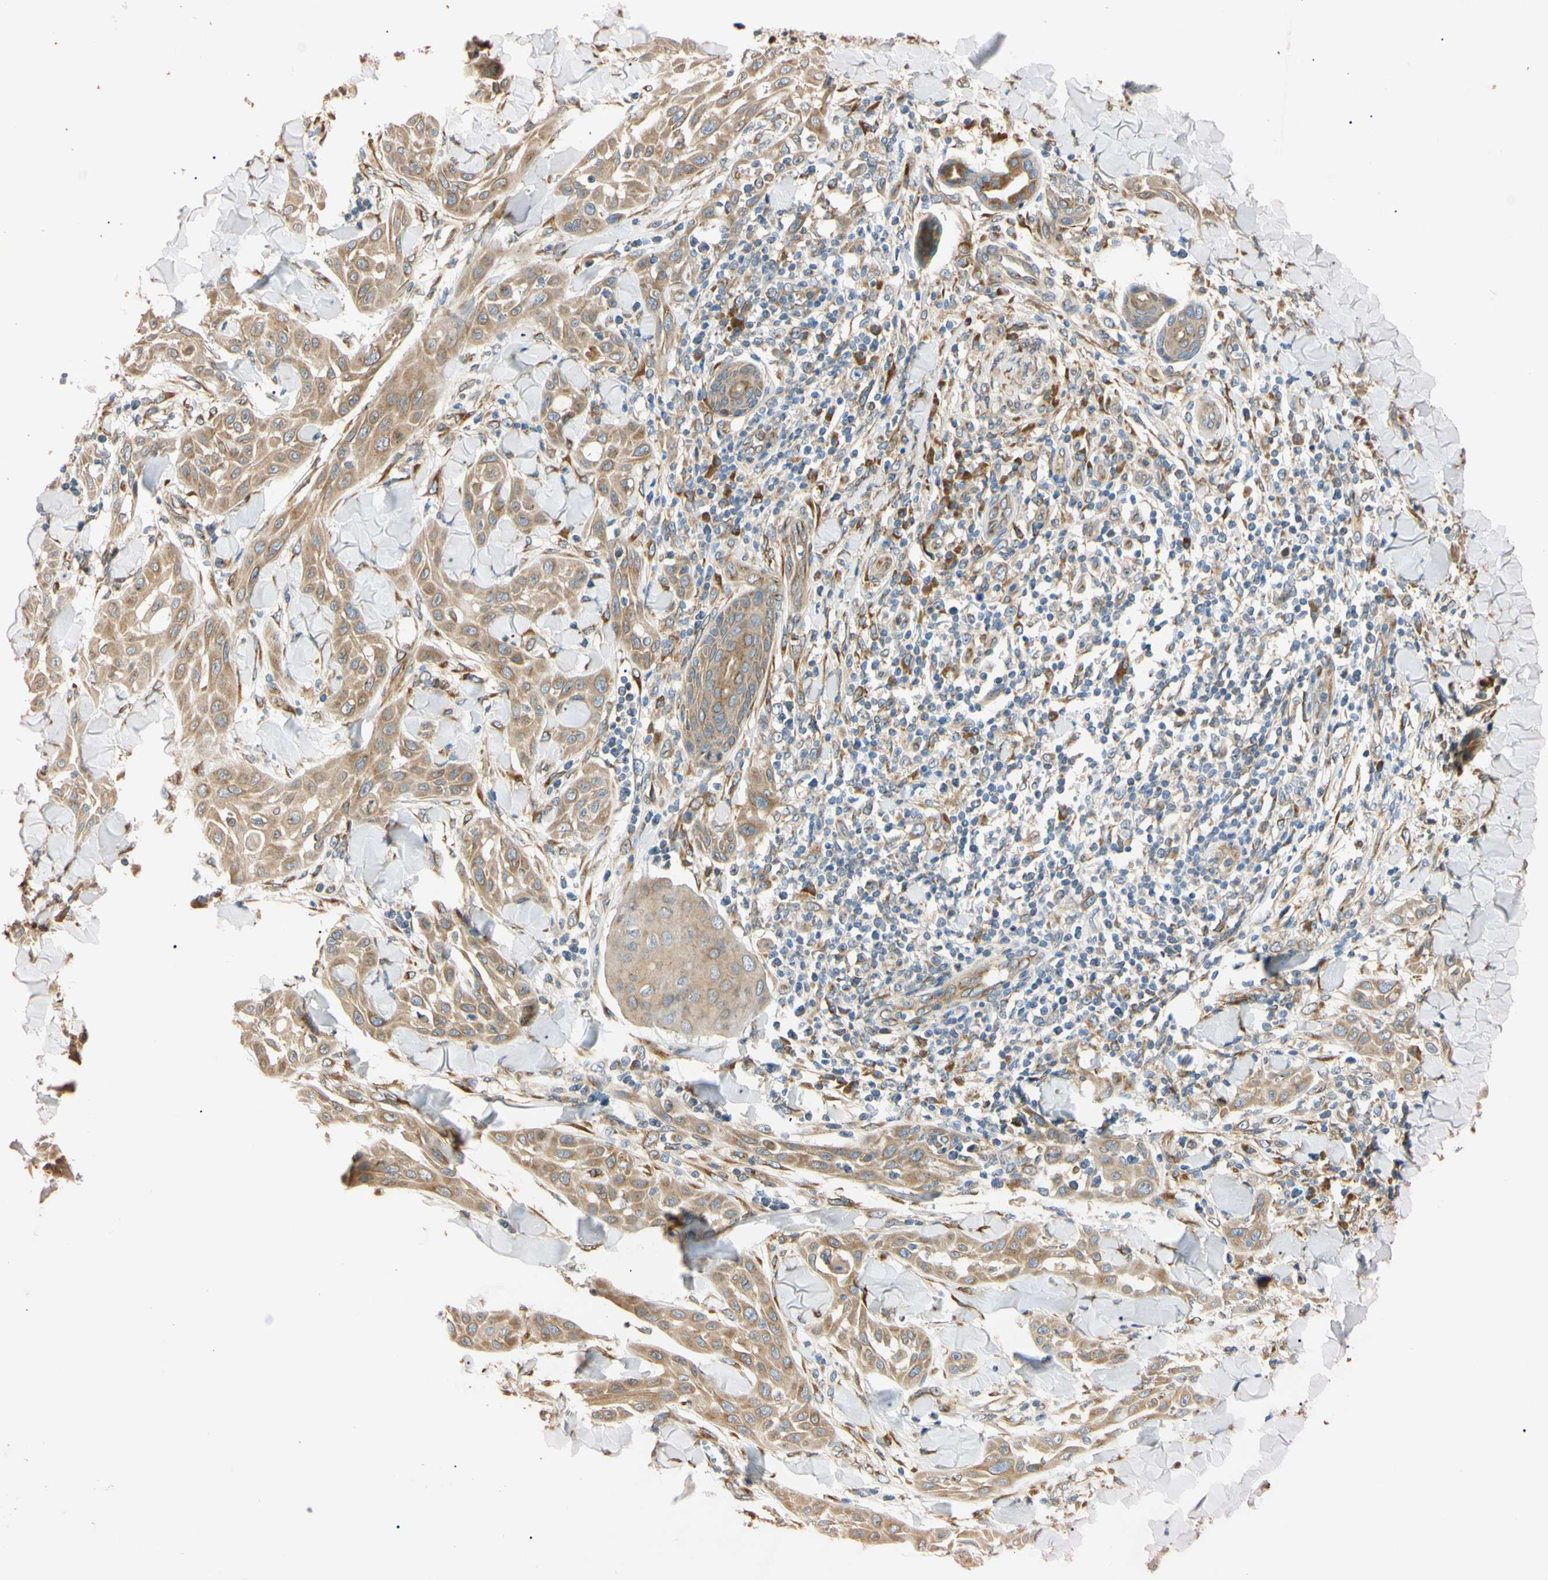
{"staining": {"intensity": "weak", "quantity": ">75%", "location": "cytoplasmic/membranous"}, "tissue": "skin cancer", "cell_type": "Tumor cells", "image_type": "cancer", "snomed": [{"axis": "morphology", "description": "Squamous cell carcinoma, NOS"}, {"axis": "topography", "description": "Skin"}], "caption": "Protein expression by IHC displays weak cytoplasmic/membranous expression in about >75% of tumor cells in skin cancer.", "gene": "IER3IP1", "patient": {"sex": "male", "age": 24}}